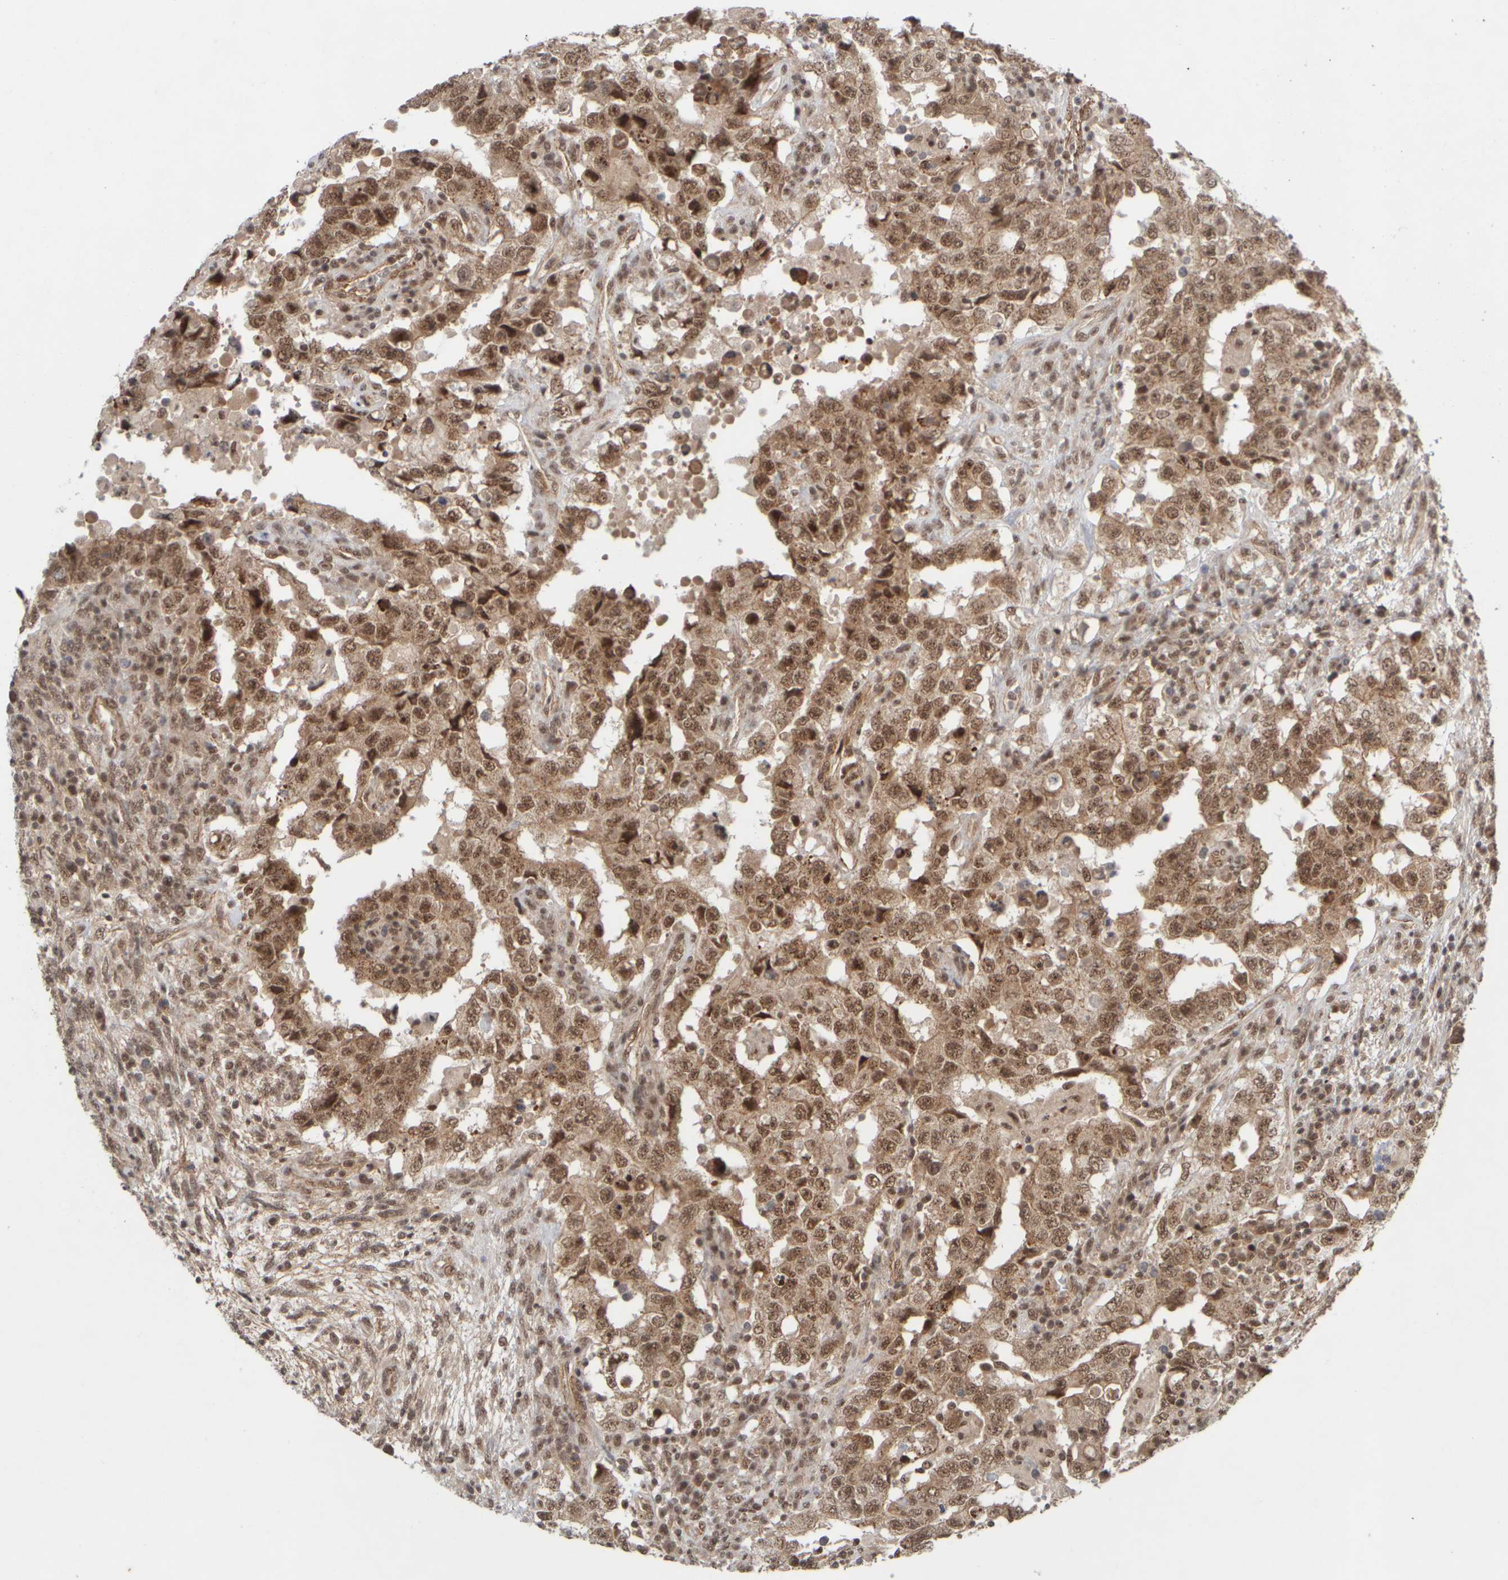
{"staining": {"intensity": "weak", "quantity": ">75%", "location": "cytoplasmic/membranous,nuclear"}, "tissue": "testis cancer", "cell_type": "Tumor cells", "image_type": "cancer", "snomed": [{"axis": "morphology", "description": "Carcinoma, Embryonal, NOS"}, {"axis": "topography", "description": "Testis"}], "caption": "The micrograph shows a brown stain indicating the presence of a protein in the cytoplasmic/membranous and nuclear of tumor cells in testis cancer (embryonal carcinoma). The protein of interest is shown in brown color, while the nuclei are stained blue.", "gene": "SYNRG", "patient": {"sex": "male", "age": 26}}